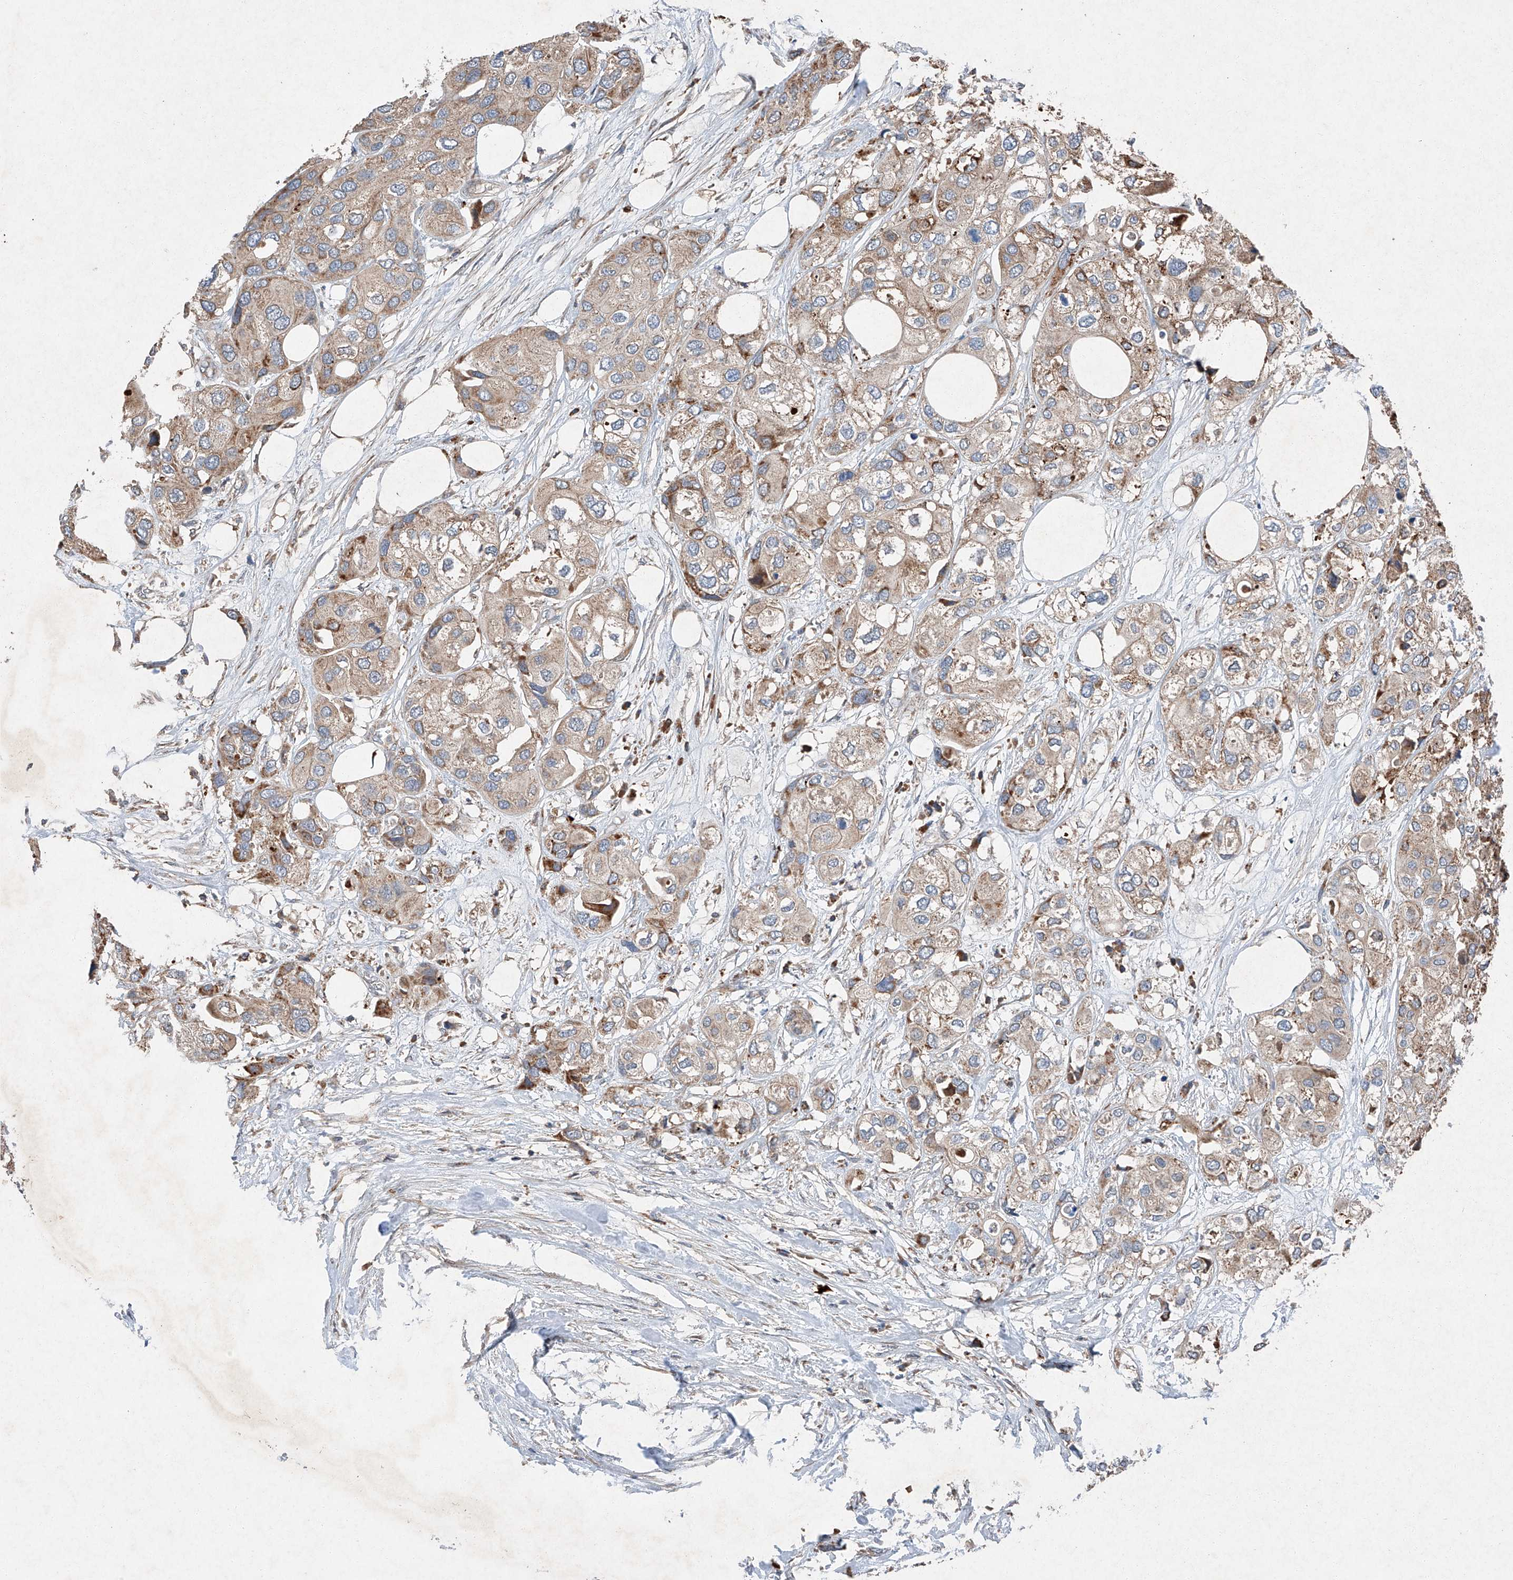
{"staining": {"intensity": "weak", "quantity": ">75%", "location": "cytoplasmic/membranous"}, "tissue": "urothelial cancer", "cell_type": "Tumor cells", "image_type": "cancer", "snomed": [{"axis": "morphology", "description": "Urothelial carcinoma, High grade"}, {"axis": "topography", "description": "Urinary bladder"}], "caption": "About >75% of tumor cells in urothelial cancer exhibit weak cytoplasmic/membranous protein expression as visualized by brown immunohistochemical staining.", "gene": "RUSC1", "patient": {"sex": "male", "age": 64}}